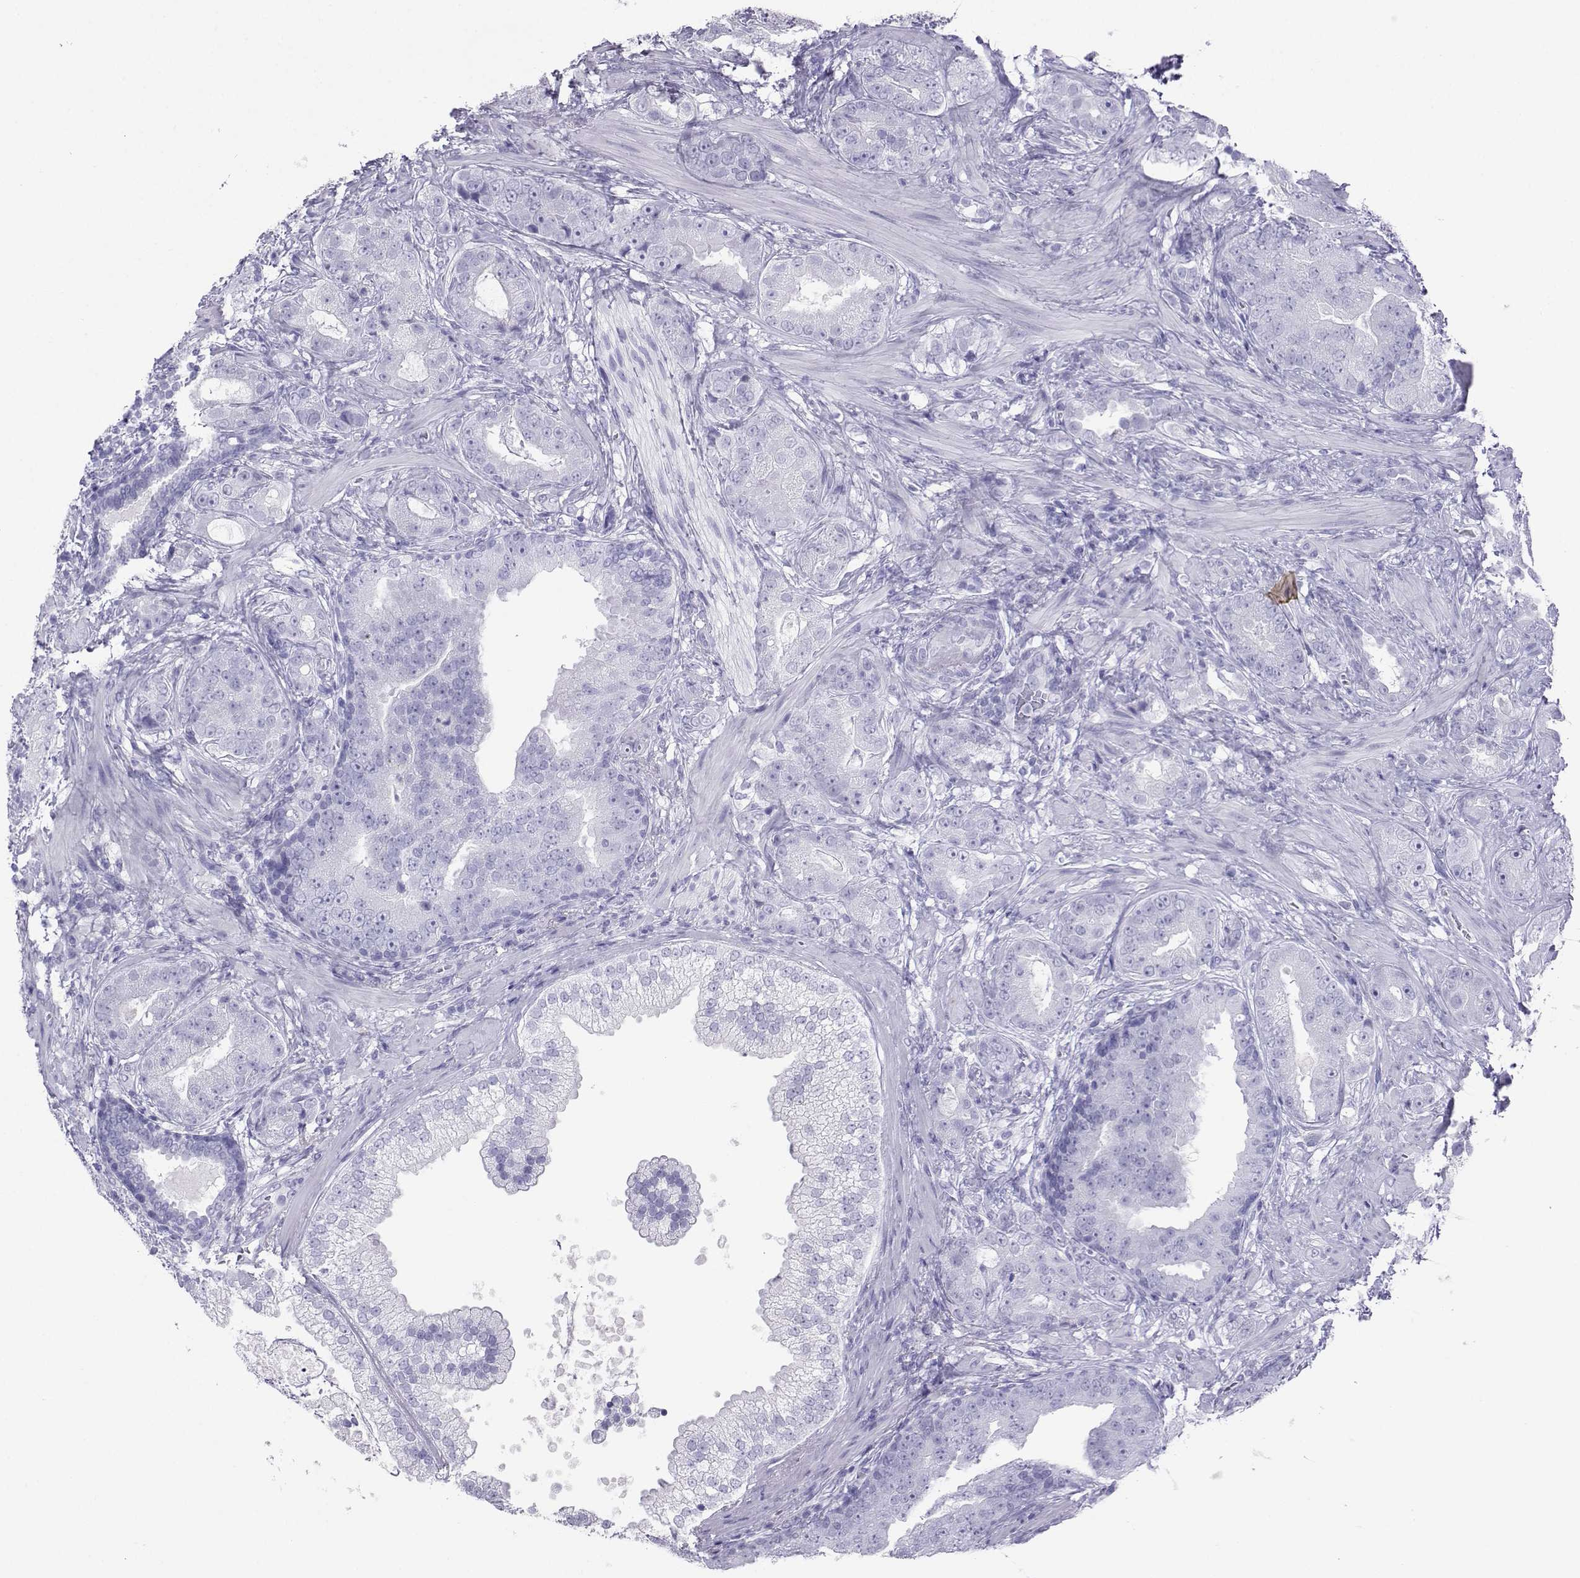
{"staining": {"intensity": "negative", "quantity": "none", "location": "none"}, "tissue": "prostate cancer", "cell_type": "Tumor cells", "image_type": "cancer", "snomed": [{"axis": "morphology", "description": "Adenocarcinoma, NOS"}, {"axis": "topography", "description": "Prostate"}], "caption": "Immunohistochemical staining of human prostate cancer reveals no significant positivity in tumor cells. Brightfield microscopy of immunohistochemistry stained with DAB (3,3'-diaminobenzidine) (brown) and hematoxylin (blue), captured at high magnification.", "gene": "LORICRIN", "patient": {"sex": "male", "age": 57}}